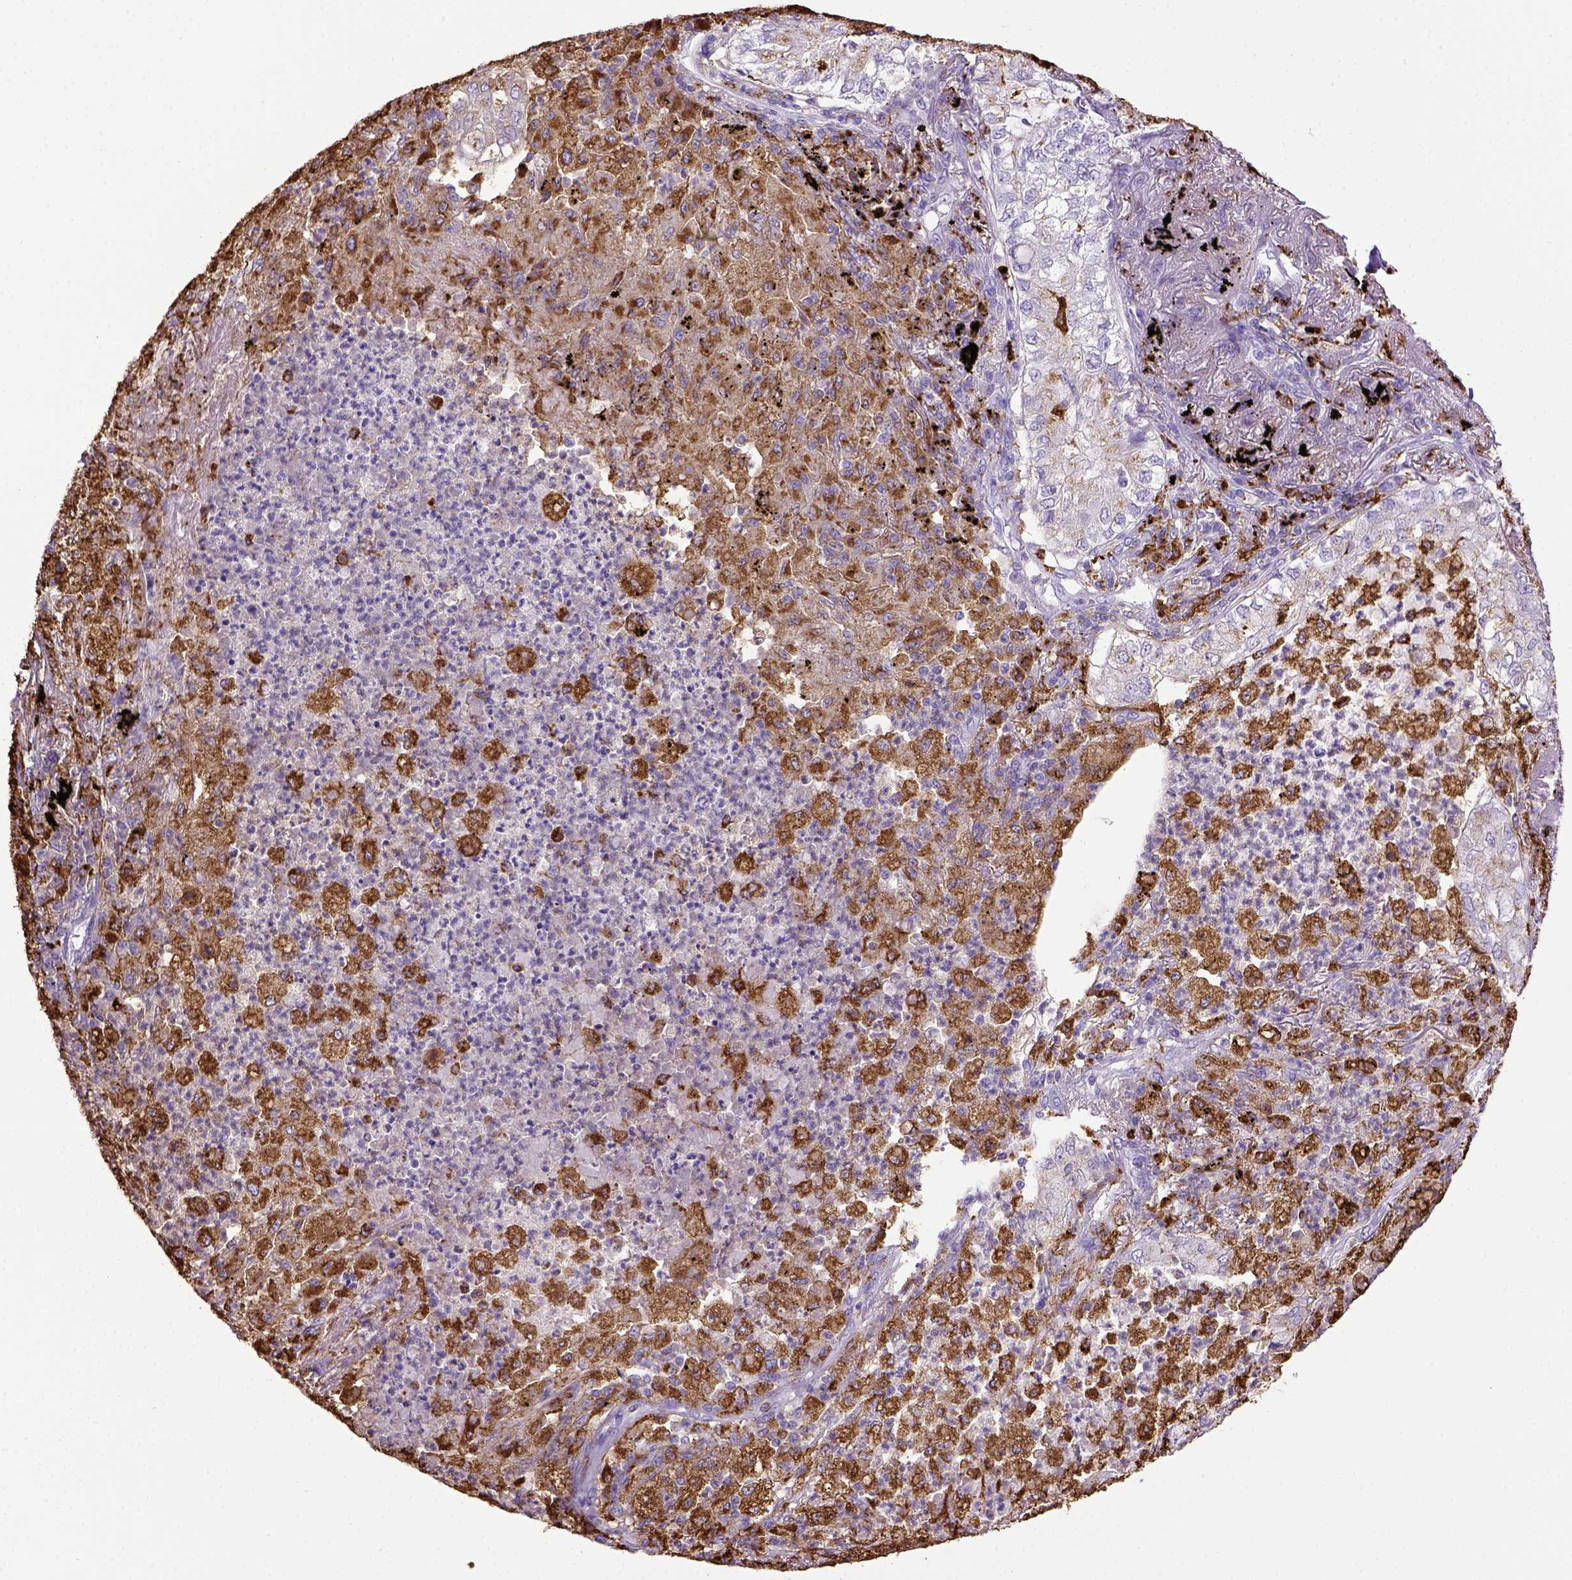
{"staining": {"intensity": "negative", "quantity": "none", "location": "none"}, "tissue": "lung cancer", "cell_type": "Tumor cells", "image_type": "cancer", "snomed": [{"axis": "morphology", "description": "Adenocarcinoma, NOS"}, {"axis": "topography", "description": "Lung"}], "caption": "The image exhibits no staining of tumor cells in lung cancer (adenocarcinoma). The staining was performed using DAB (3,3'-diaminobenzidine) to visualize the protein expression in brown, while the nuclei were stained in blue with hematoxylin (Magnification: 20x).", "gene": "CD68", "patient": {"sex": "female", "age": 73}}